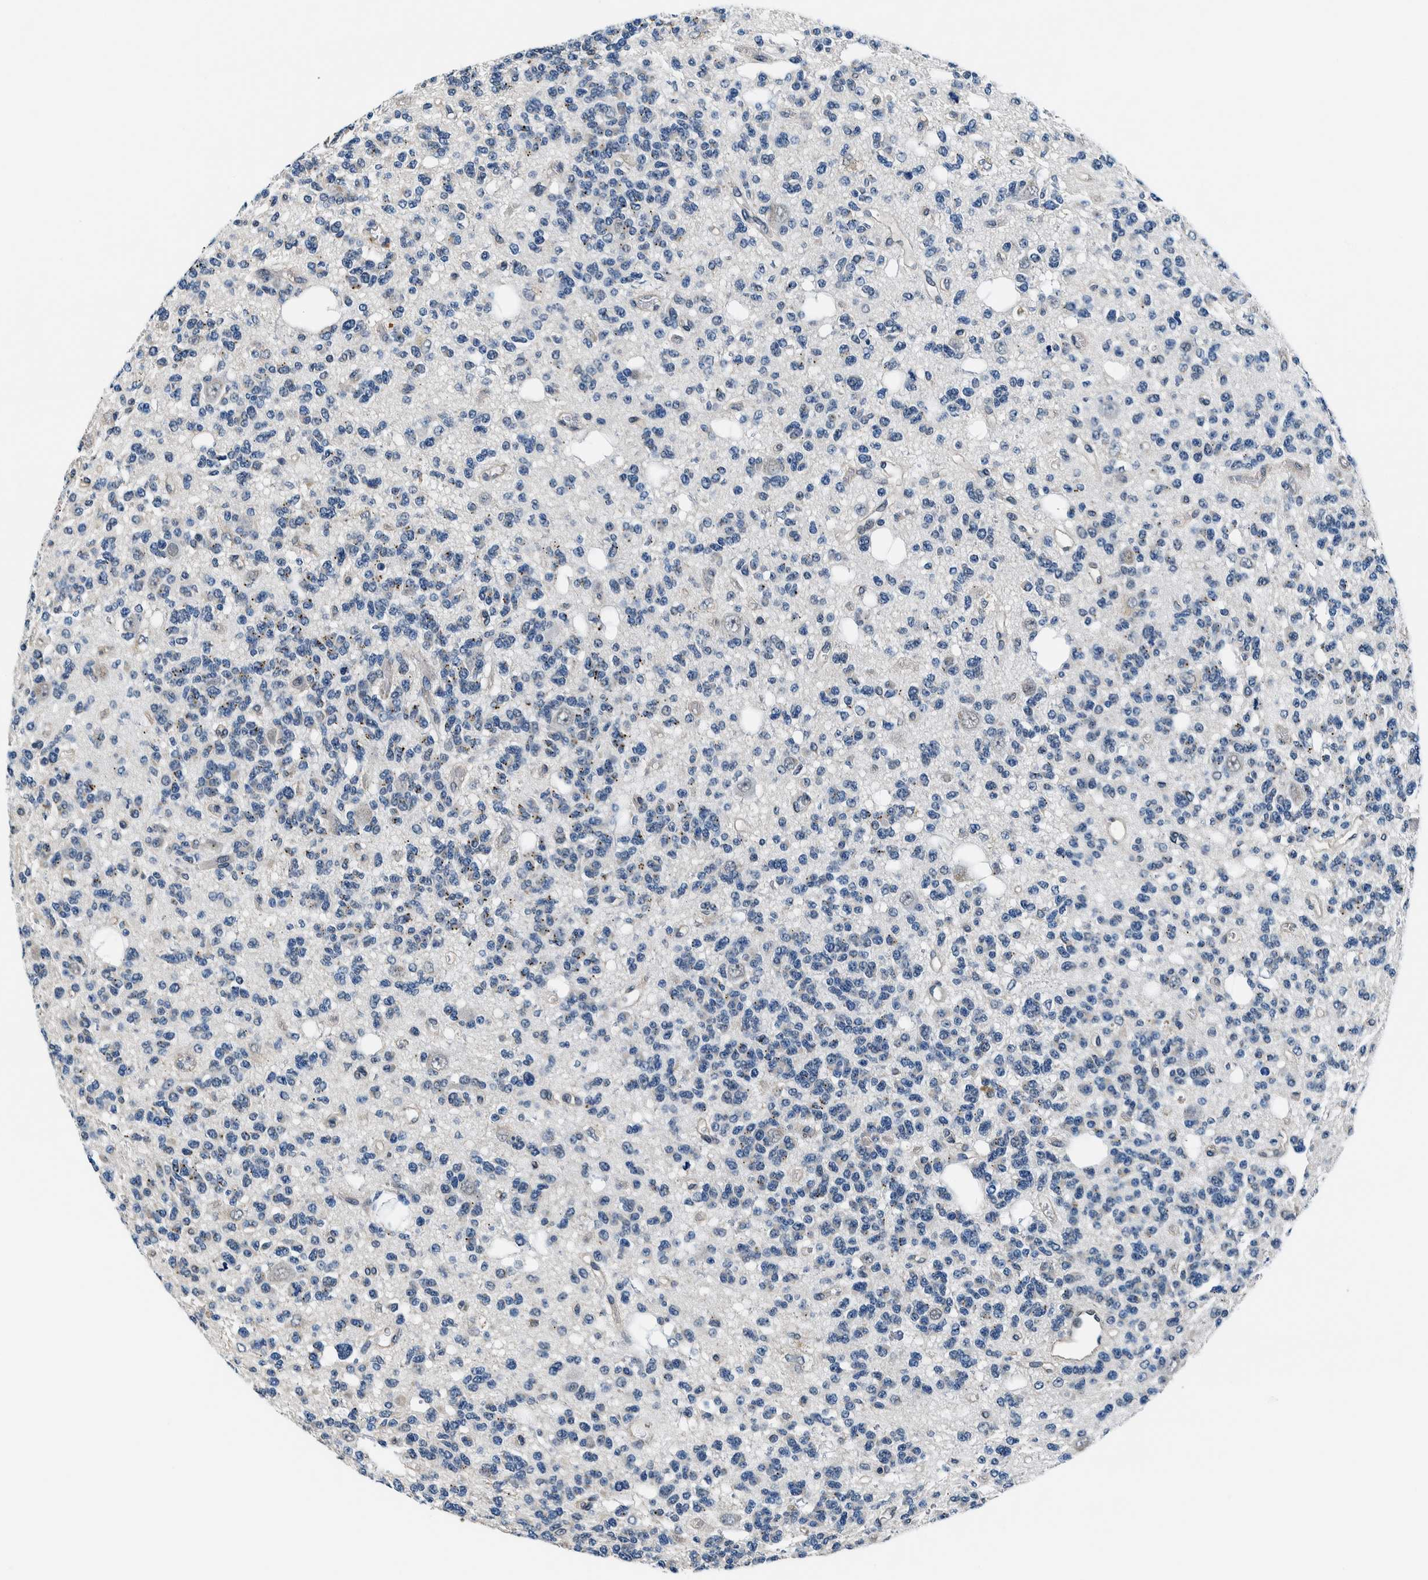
{"staining": {"intensity": "negative", "quantity": "none", "location": "none"}, "tissue": "glioma", "cell_type": "Tumor cells", "image_type": "cancer", "snomed": [{"axis": "morphology", "description": "Glioma, malignant, Low grade"}, {"axis": "topography", "description": "Brain"}], "caption": "A high-resolution micrograph shows IHC staining of low-grade glioma (malignant), which shows no significant staining in tumor cells. (Immunohistochemistry (ihc), brightfield microscopy, high magnification).", "gene": "NIBAN2", "patient": {"sex": "male", "age": 38}}